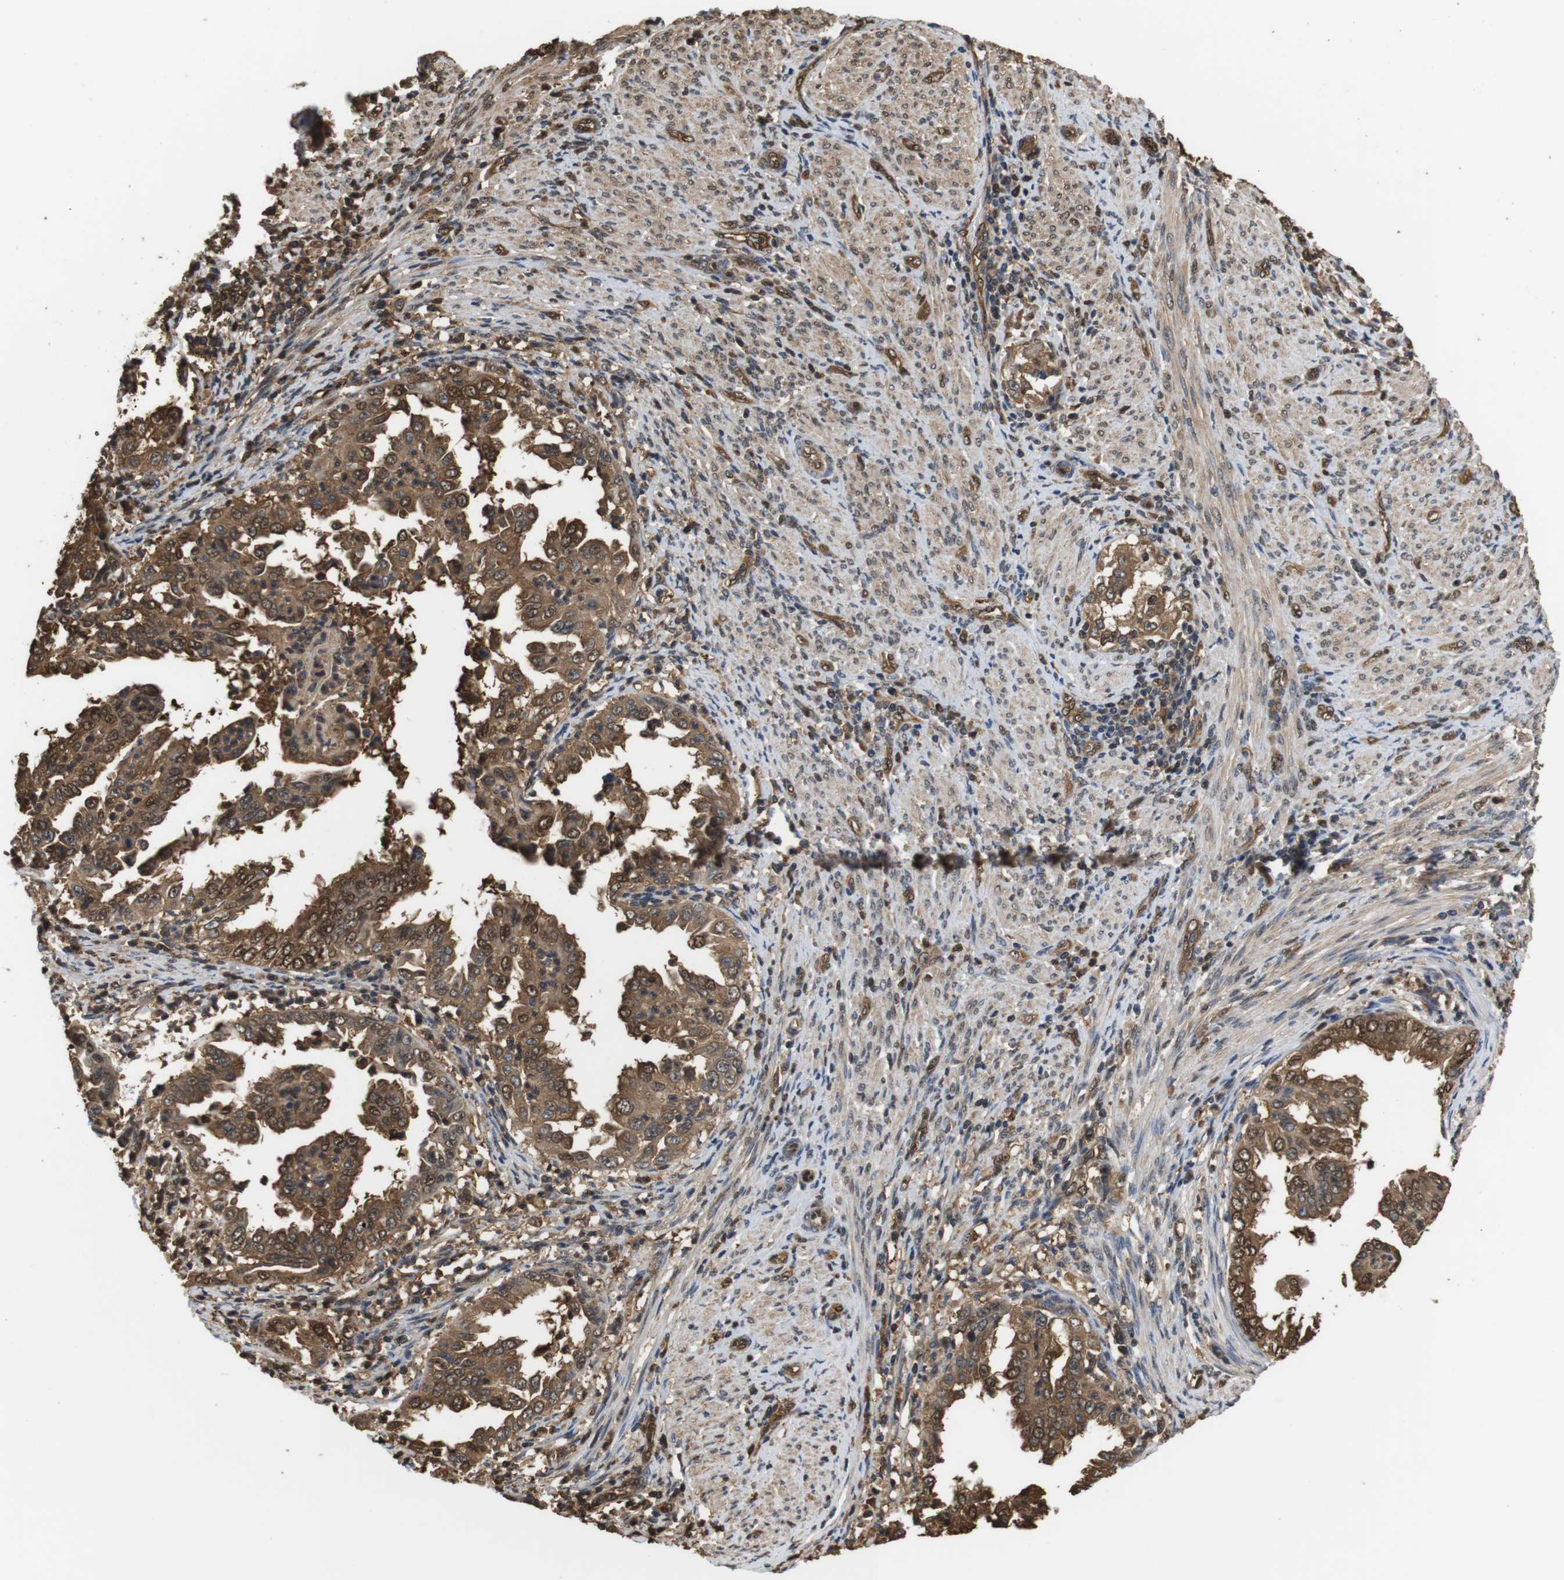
{"staining": {"intensity": "moderate", "quantity": ">75%", "location": "cytoplasmic/membranous,nuclear"}, "tissue": "endometrial cancer", "cell_type": "Tumor cells", "image_type": "cancer", "snomed": [{"axis": "morphology", "description": "Adenocarcinoma, NOS"}, {"axis": "topography", "description": "Endometrium"}], "caption": "Endometrial cancer tissue exhibits moderate cytoplasmic/membranous and nuclear expression in approximately >75% of tumor cells, visualized by immunohistochemistry.", "gene": "LDHA", "patient": {"sex": "female", "age": 85}}